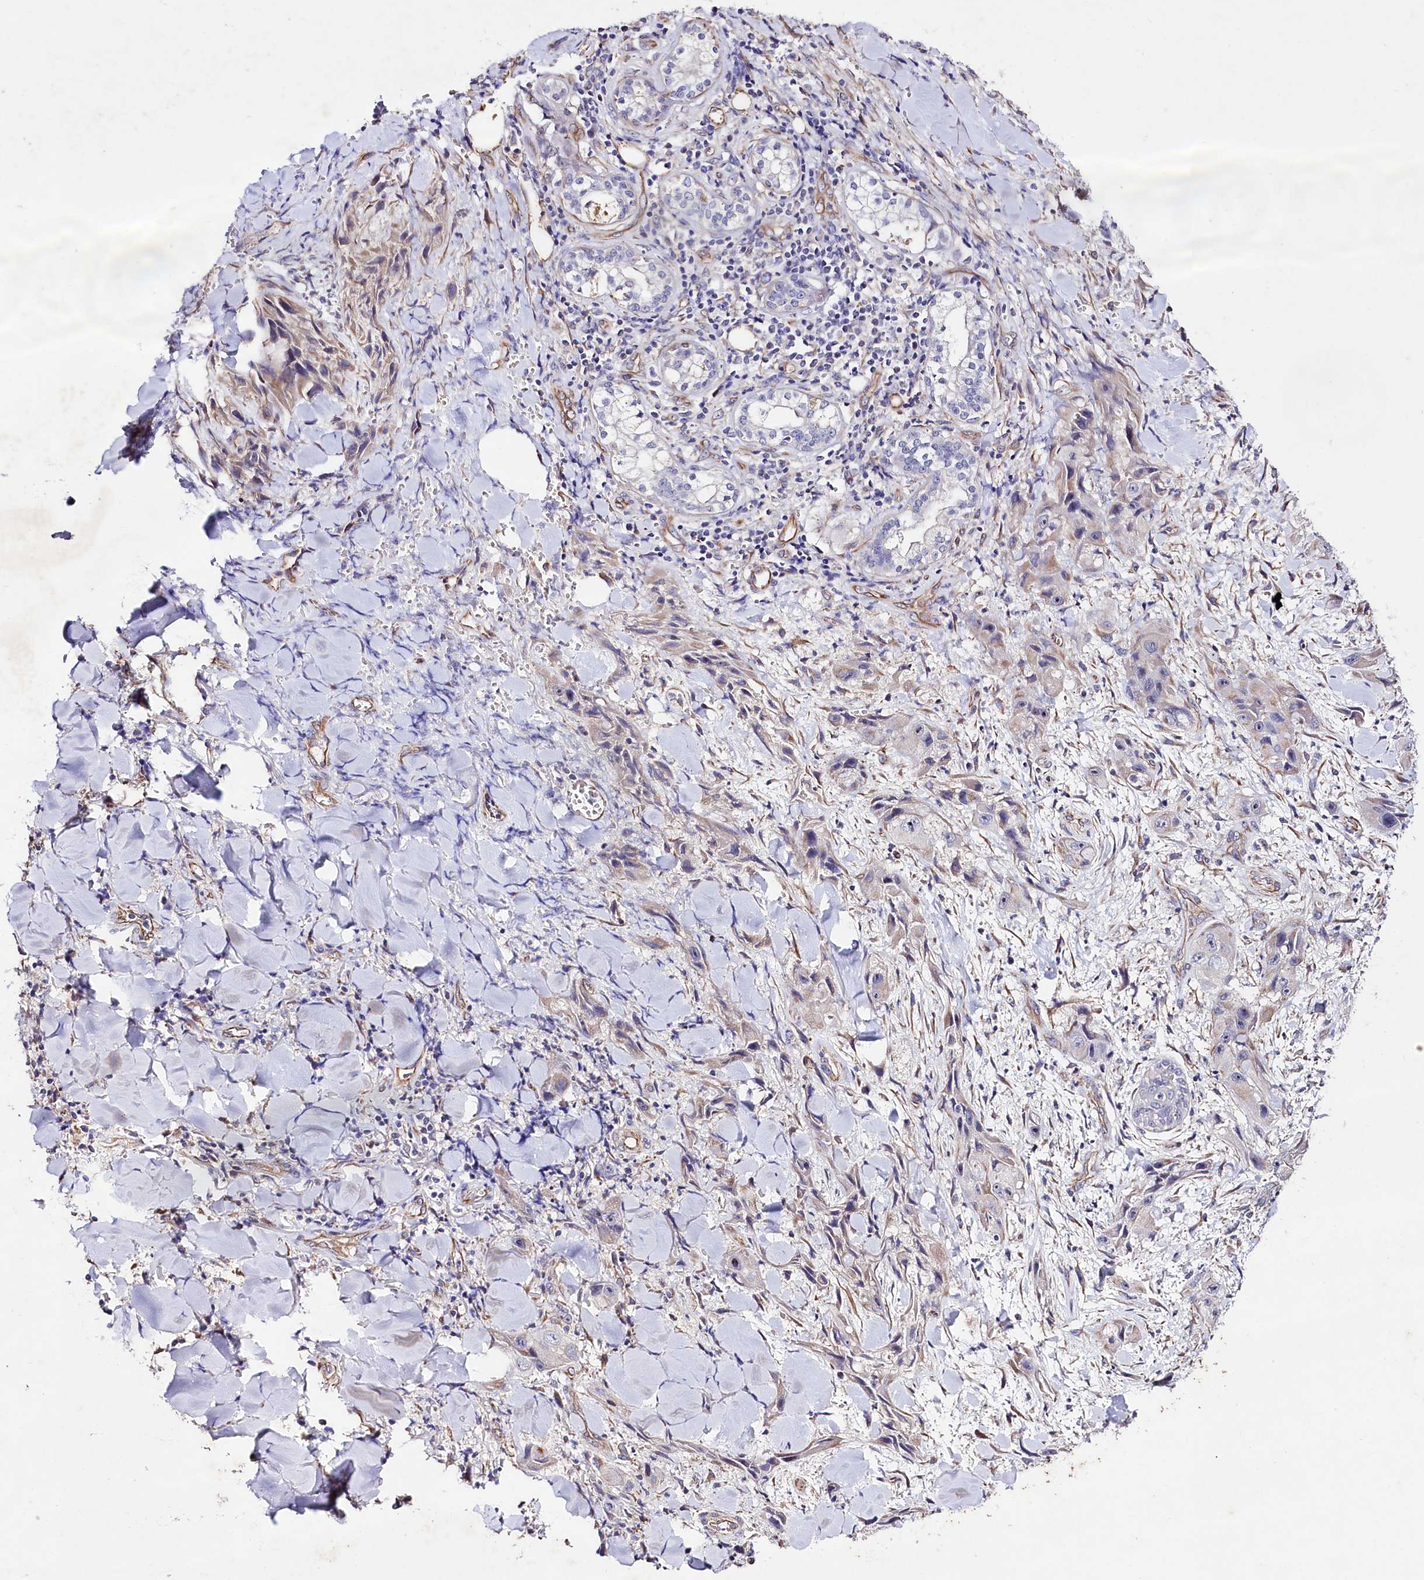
{"staining": {"intensity": "negative", "quantity": "none", "location": "none"}, "tissue": "skin cancer", "cell_type": "Tumor cells", "image_type": "cancer", "snomed": [{"axis": "morphology", "description": "Squamous cell carcinoma, NOS"}, {"axis": "topography", "description": "Skin"}, {"axis": "topography", "description": "Subcutis"}], "caption": "IHC micrograph of neoplastic tissue: human skin cancer stained with DAB (3,3'-diaminobenzidine) exhibits no significant protein positivity in tumor cells. (DAB (3,3'-diaminobenzidine) immunohistochemistry (IHC) visualized using brightfield microscopy, high magnification).", "gene": "SLC7A1", "patient": {"sex": "male", "age": 73}}